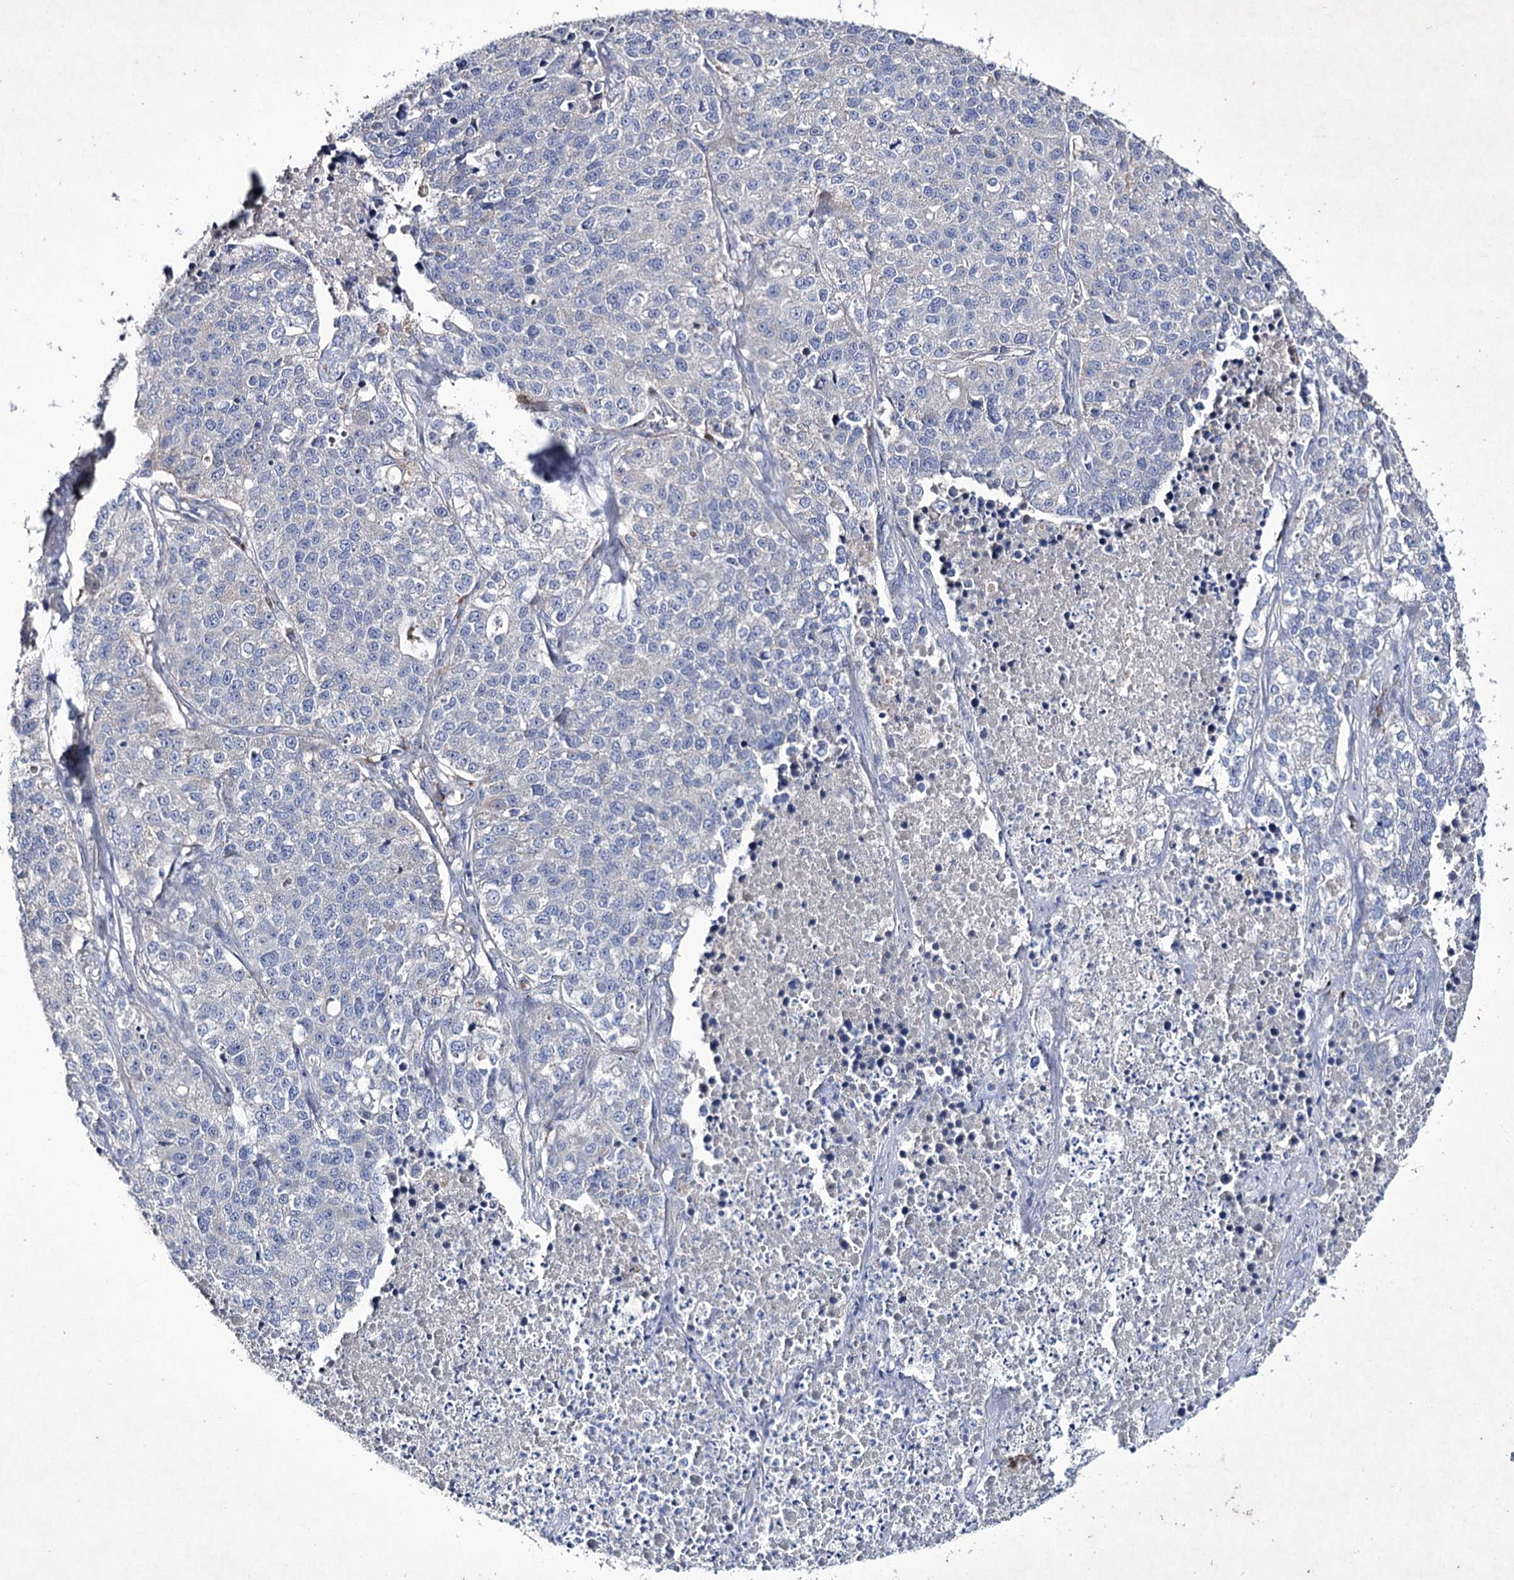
{"staining": {"intensity": "negative", "quantity": "none", "location": "none"}, "tissue": "lung cancer", "cell_type": "Tumor cells", "image_type": "cancer", "snomed": [{"axis": "morphology", "description": "Adenocarcinoma, NOS"}, {"axis": "topography", "description": "Lung"}], "caption": "Protein analysis of lung cancer reveals no significant positivity in tumor cells.", "gene": "SEMA4G", "patient": {"sex": "male", "age": 49}}